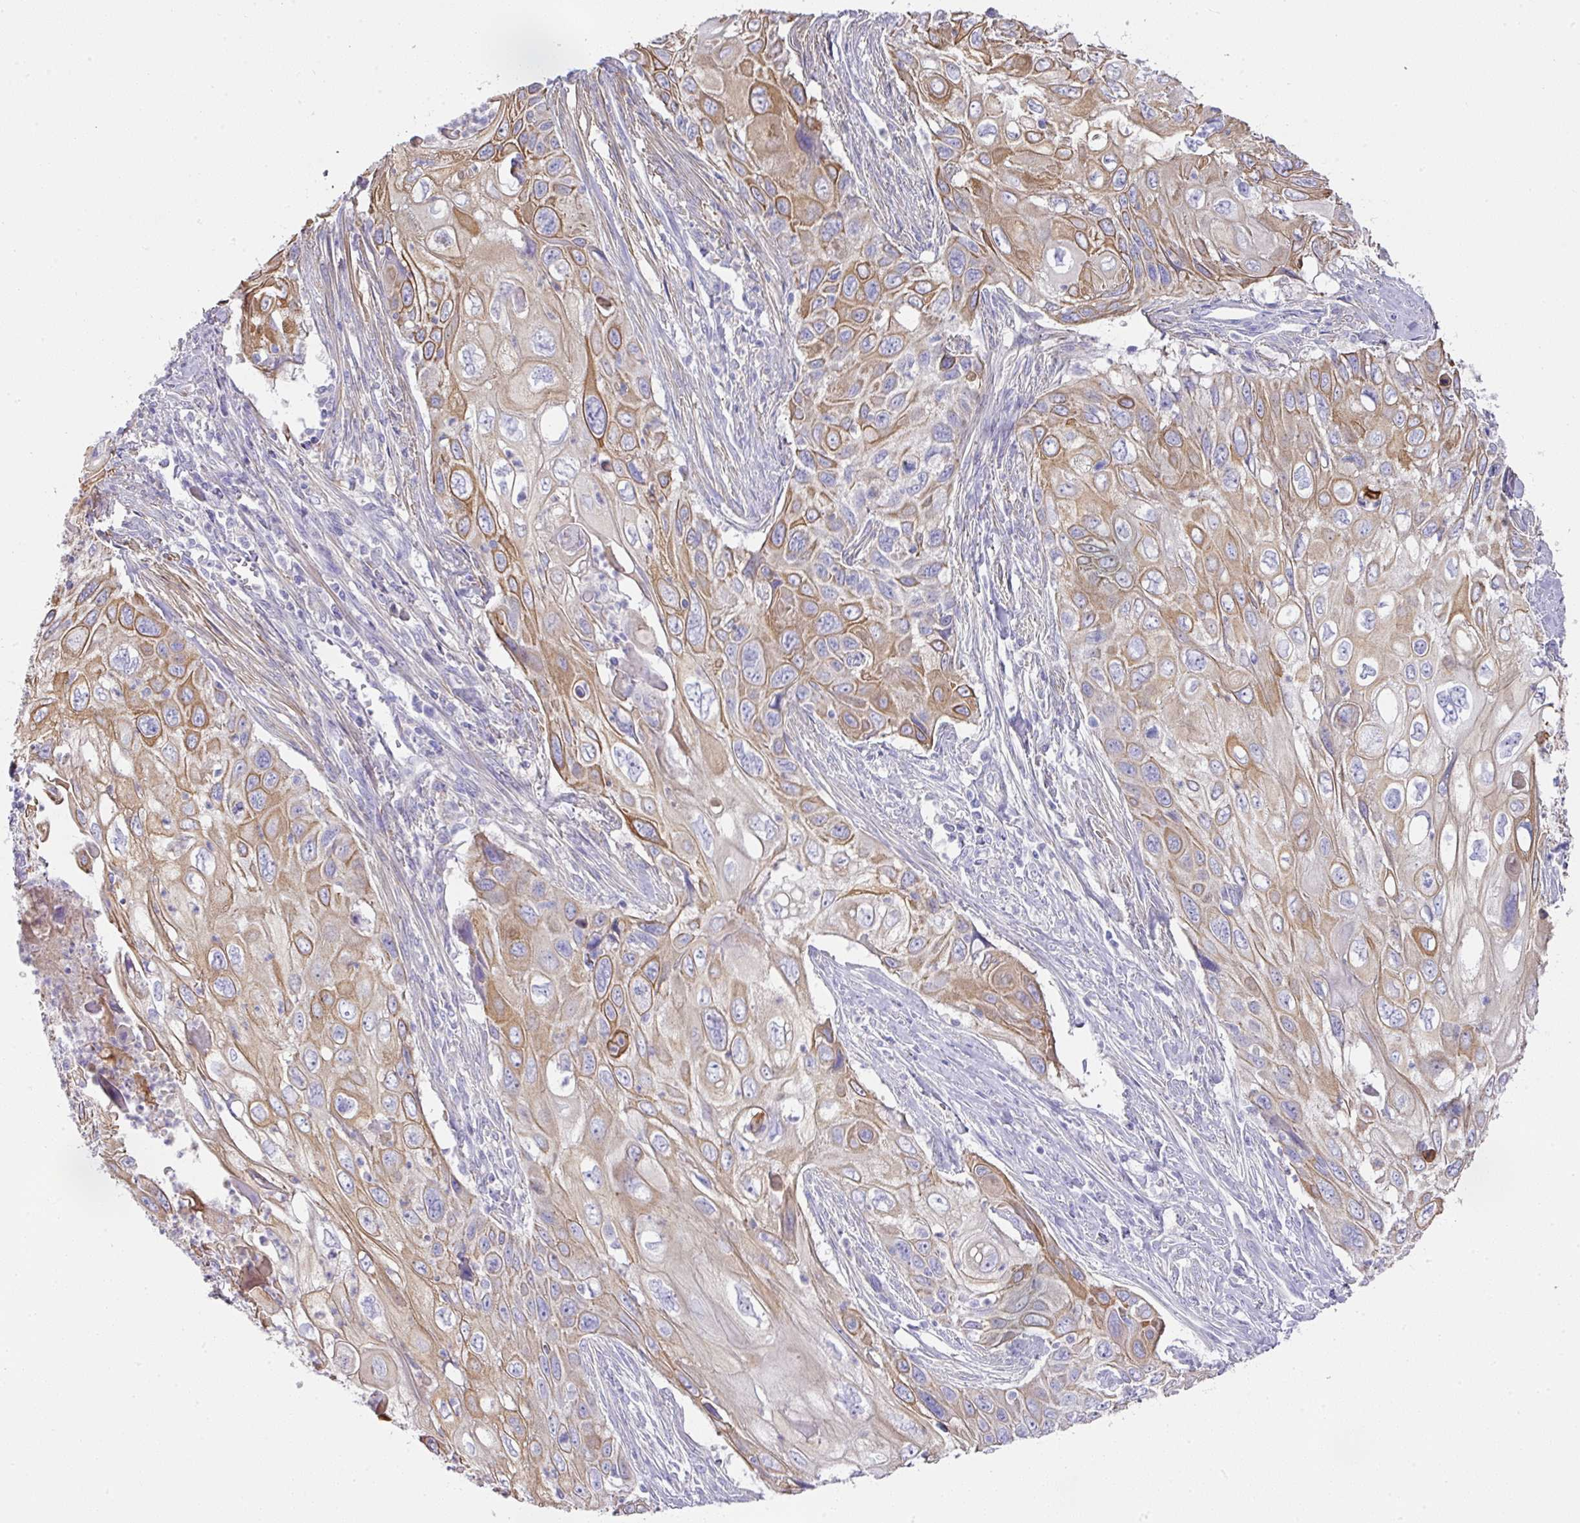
{"staining": {"intensity": "moderate", "quantity": "25%-75%", "location": "cytoplasmic/membranous"}, "tissue": "cervical cancer", "cell_type": "Tumor cells", "image_type": "cancer", "snomed": [{"axis": "morphology", "description": "Squamous cell carcinoma, NOS"}, {"axis": "topography", "description": "Cervix"}], "caption": "Cervical cancer stained for a protein shows moderate cytoplasmic/membranous positivity in tumor cells. (Brightfield microscopy of DAB IHC at high magnification).", "gene": "TARM1", "patient": {"sex": "female", "age": 70}}